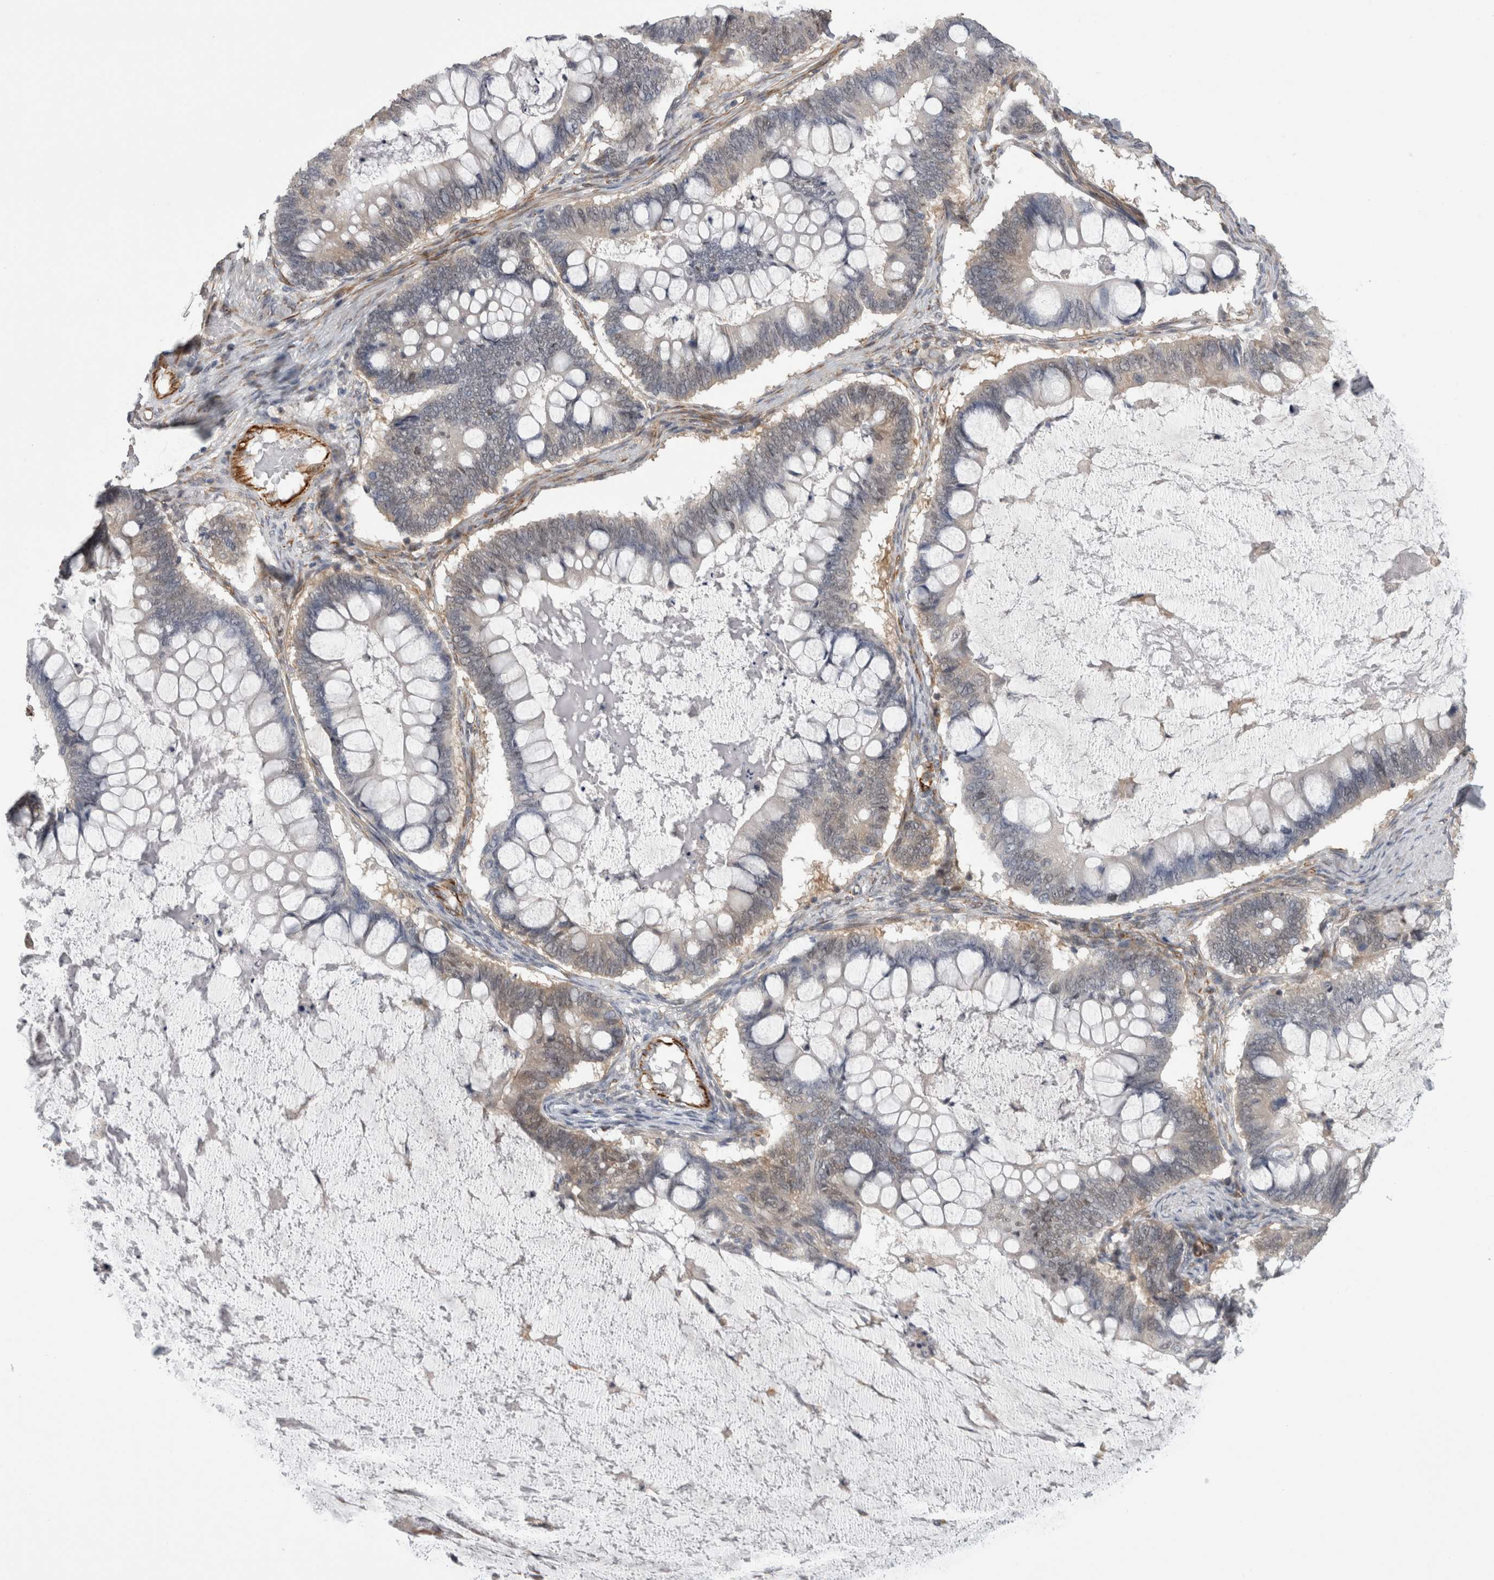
{"staining": {"intensity": "weak", "quantity": "<25%", "location": "cytoplasmic/membranous"}, "tissue": "ovarian cancer", "cell_type": "Tumor cells", "image_type": "cancer", "snomed": [{"axis": "morphology", "description": "Cystadenocarcinoma, mucinous, NOS"}, {"axis": "topography", "description": "Ovary"}], "caption": "Immunohistochemistry of mucinous cystadenocarcinoma (ovarian) exhibits no positivity in tumor cells.", "gene": "ACOT7", "patient": {"sex": "female", "age": 61}}